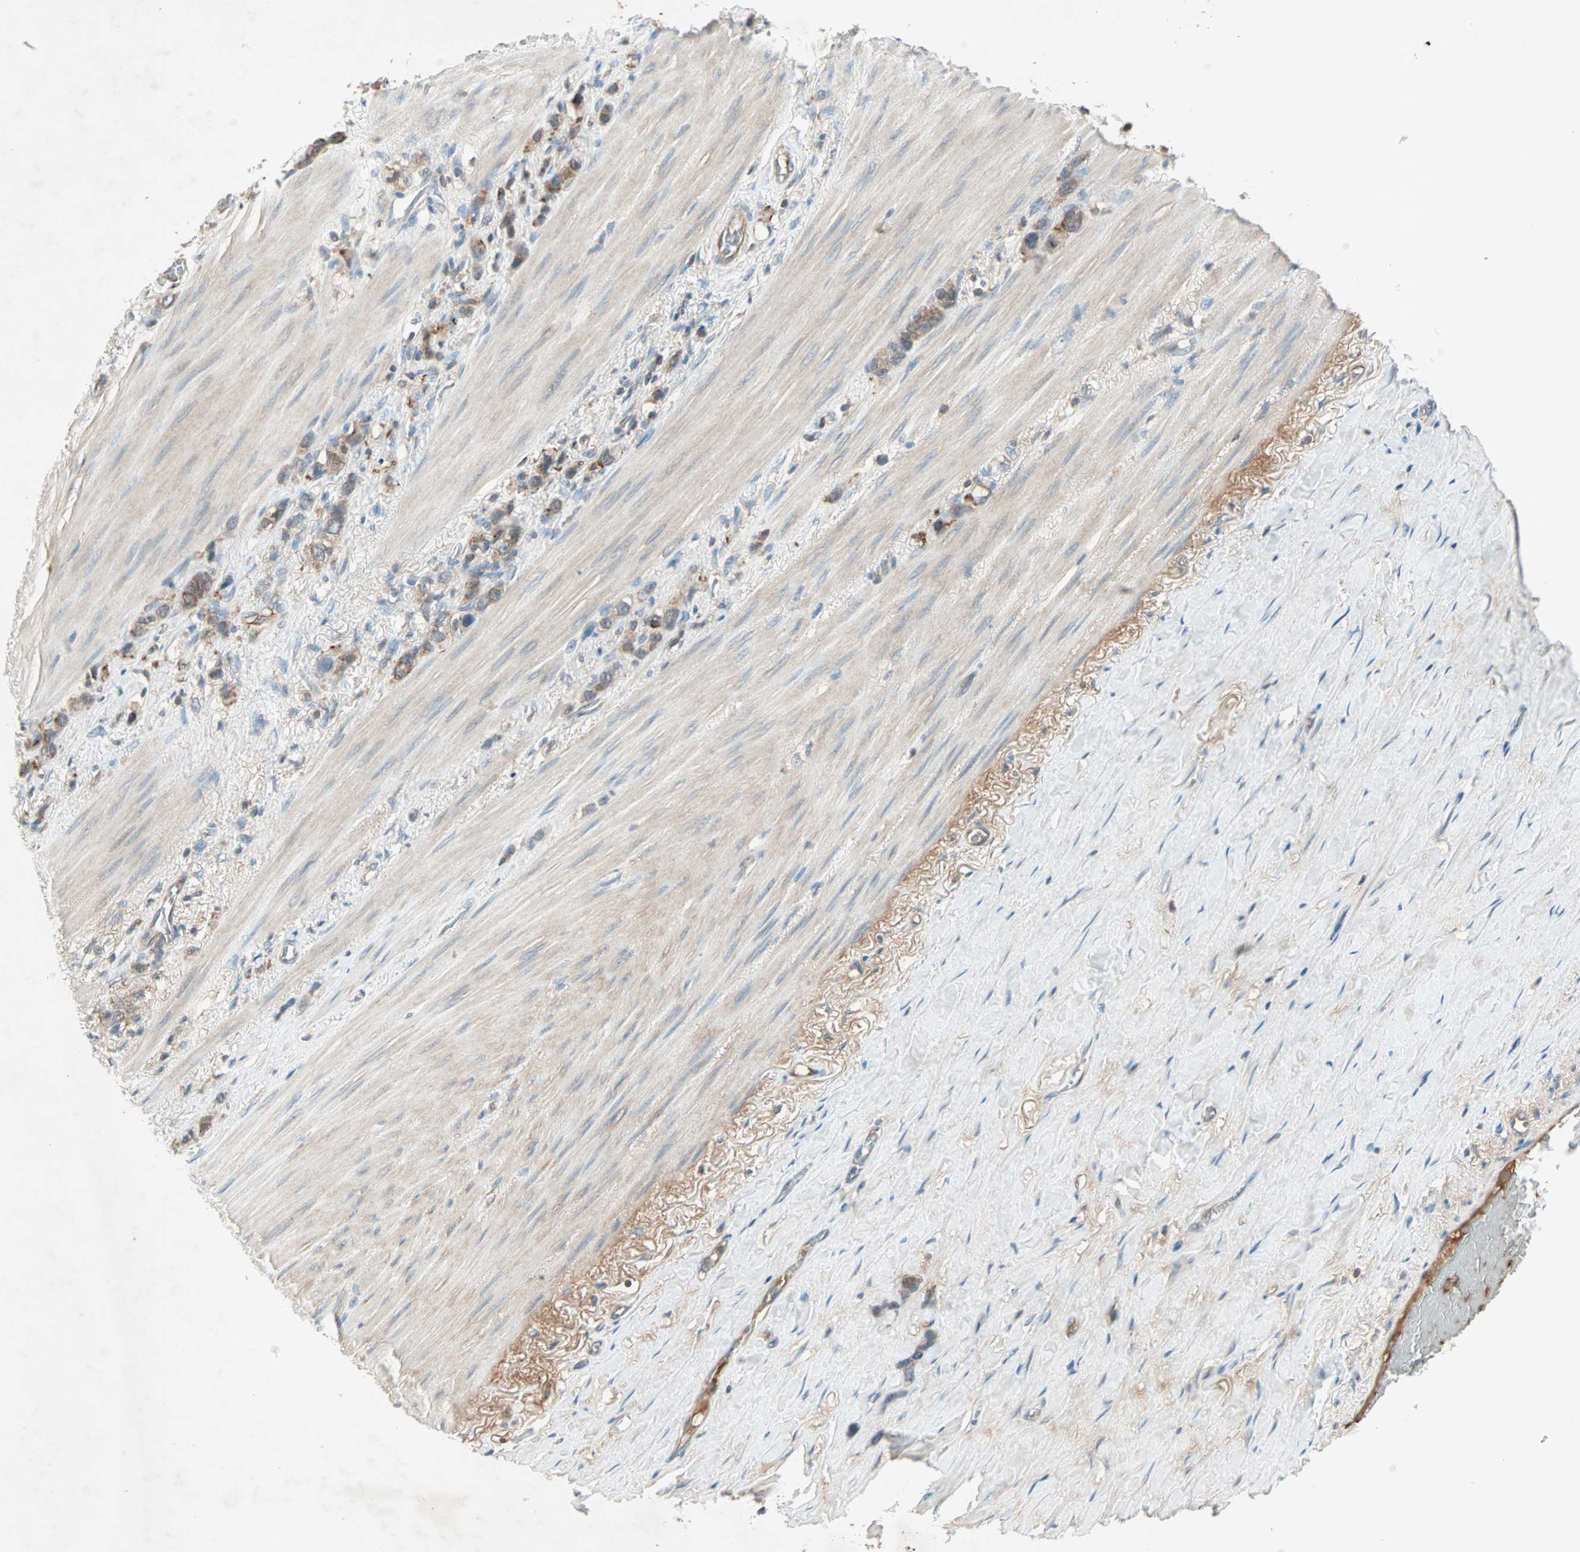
{"staining": {"intensity": "moderate", "quantity": ">75%", "location": "cytoplasmic/membranous"}, "tissue": "stomach cancer", "cell_type": "Tumor cells", "image_type": "cancer", "snomed": [{"axis": "morphology", "description": "Normal tissue, NOS"}, {"axis": "morphology", "description": "Adenocarcinoma, NOS"}, {"axis": "morphology", "description": "Adenocarcinoma, High grade"}, {"axis": "topography", "description": "Stomach, upper"}, {"axis": "topography", "description": "Stomach"}], "caption": "Stomach cancer (high-grade adenocarcinoma) tissue demonstrates moderate cytoplasmic/membranous staining in approximately >75% of tumor cells, visualized by immunohistochemistry. (Stains: DAB (3,3'-diaminobenzidine) in brown, nuclei in blue, Microscopy: brightfield microscopy at high magnification).", "gene": "TEC", "patient": {"sex": "female", "age": 65}}